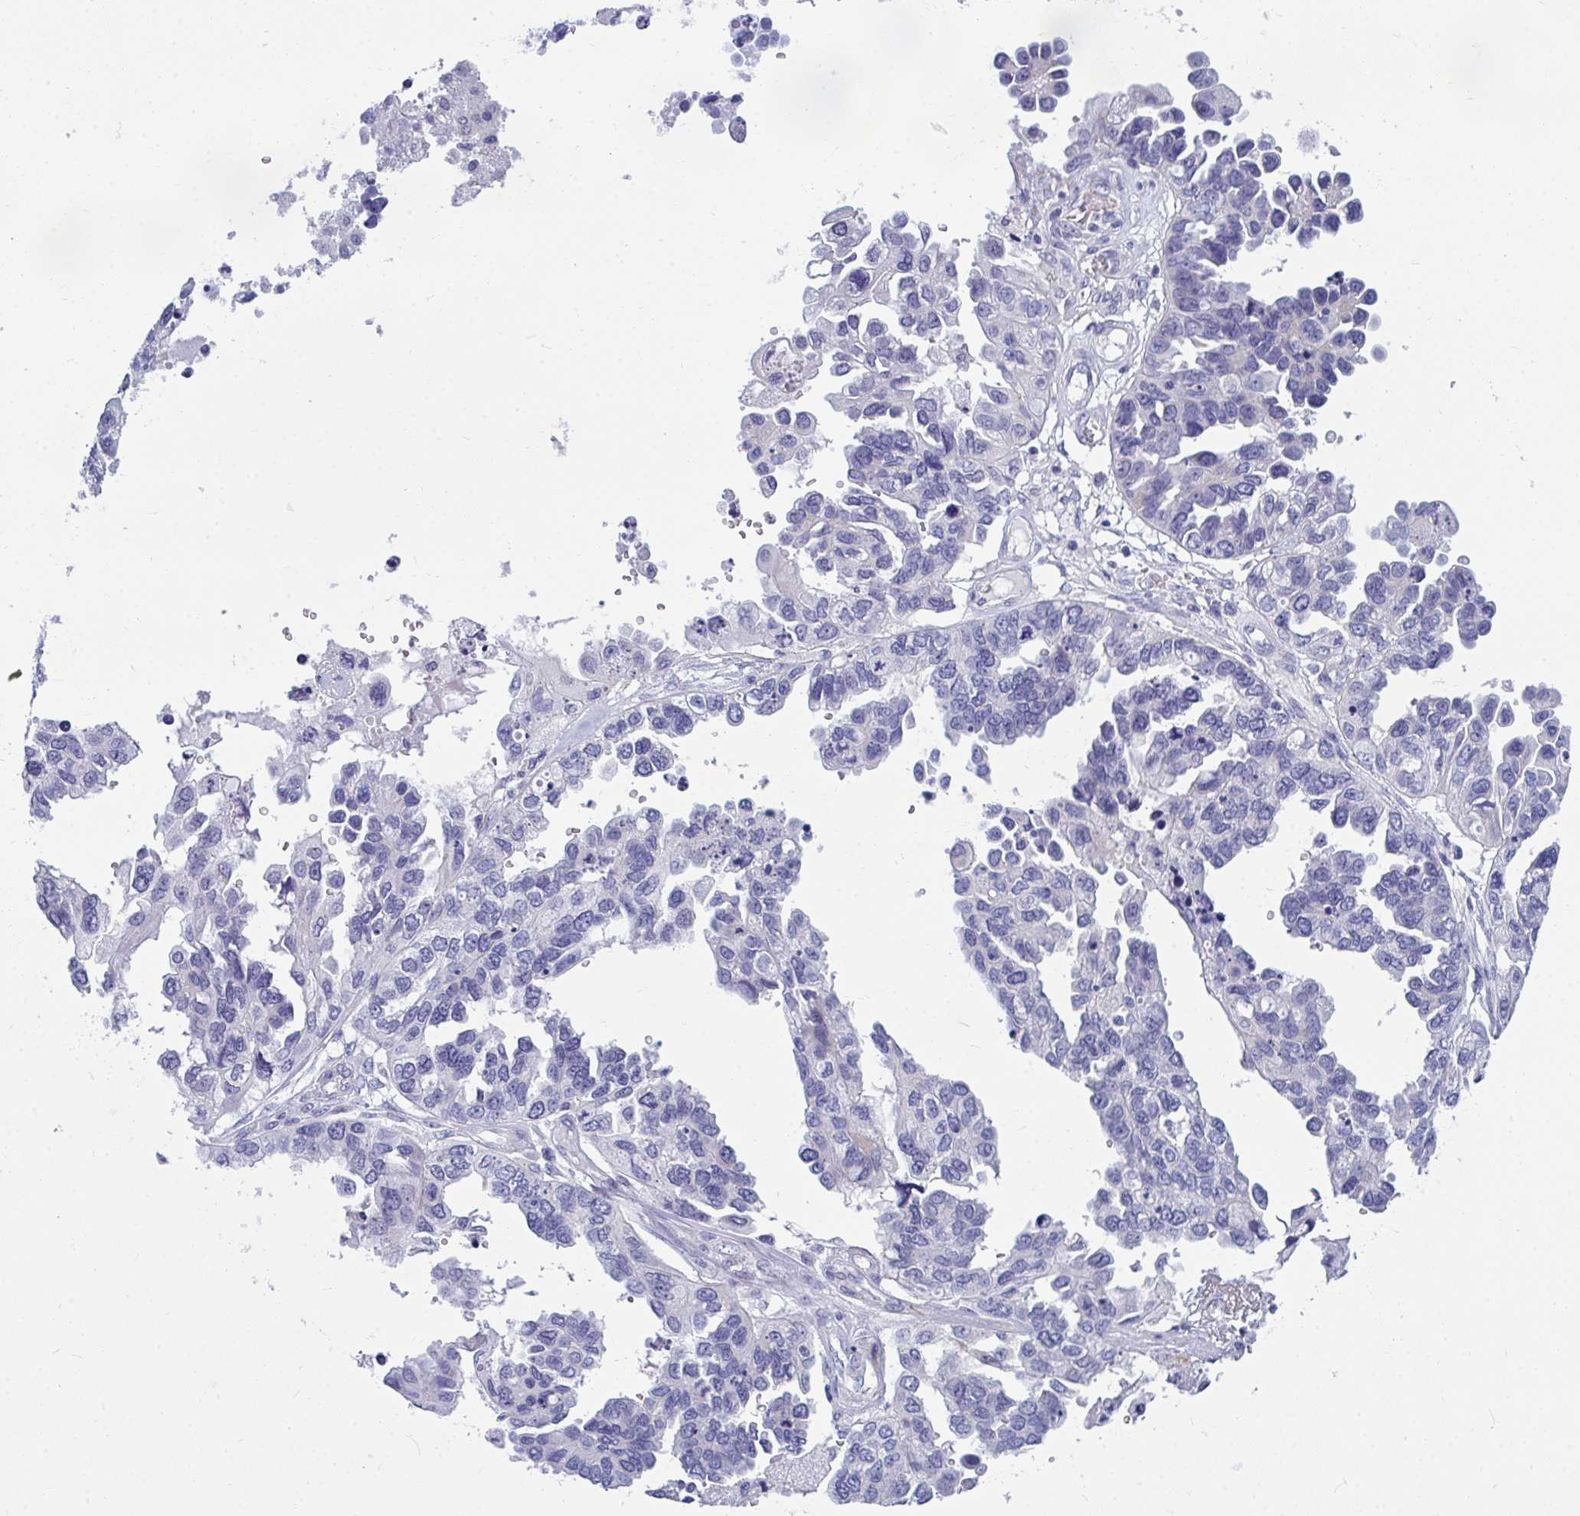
{"staining": {"intensity": "negative", "quantity": "none", "location": "none"}, "tissue": "ovarian cancer", "cell_type": "Tumor cells", "image_type": "cancer", "snomed": [{"axis": "morphology", "description": "Cystadenocarcinoma, serous, NOS"}, {"axis": "topography", "description": "Ovary"}], "caption": "This photomicrograph is of ovarian cancer (serous cystadenocarcinoma) stained with immunohistochemistry to label a protein in brown with the nuclei are counter-stained blue. There is no staining in tumor cells. (DAB immunohistochemistry, high magnification).", "gene": "TSBP1", "patient": {"sex": "female", "age": 53}}